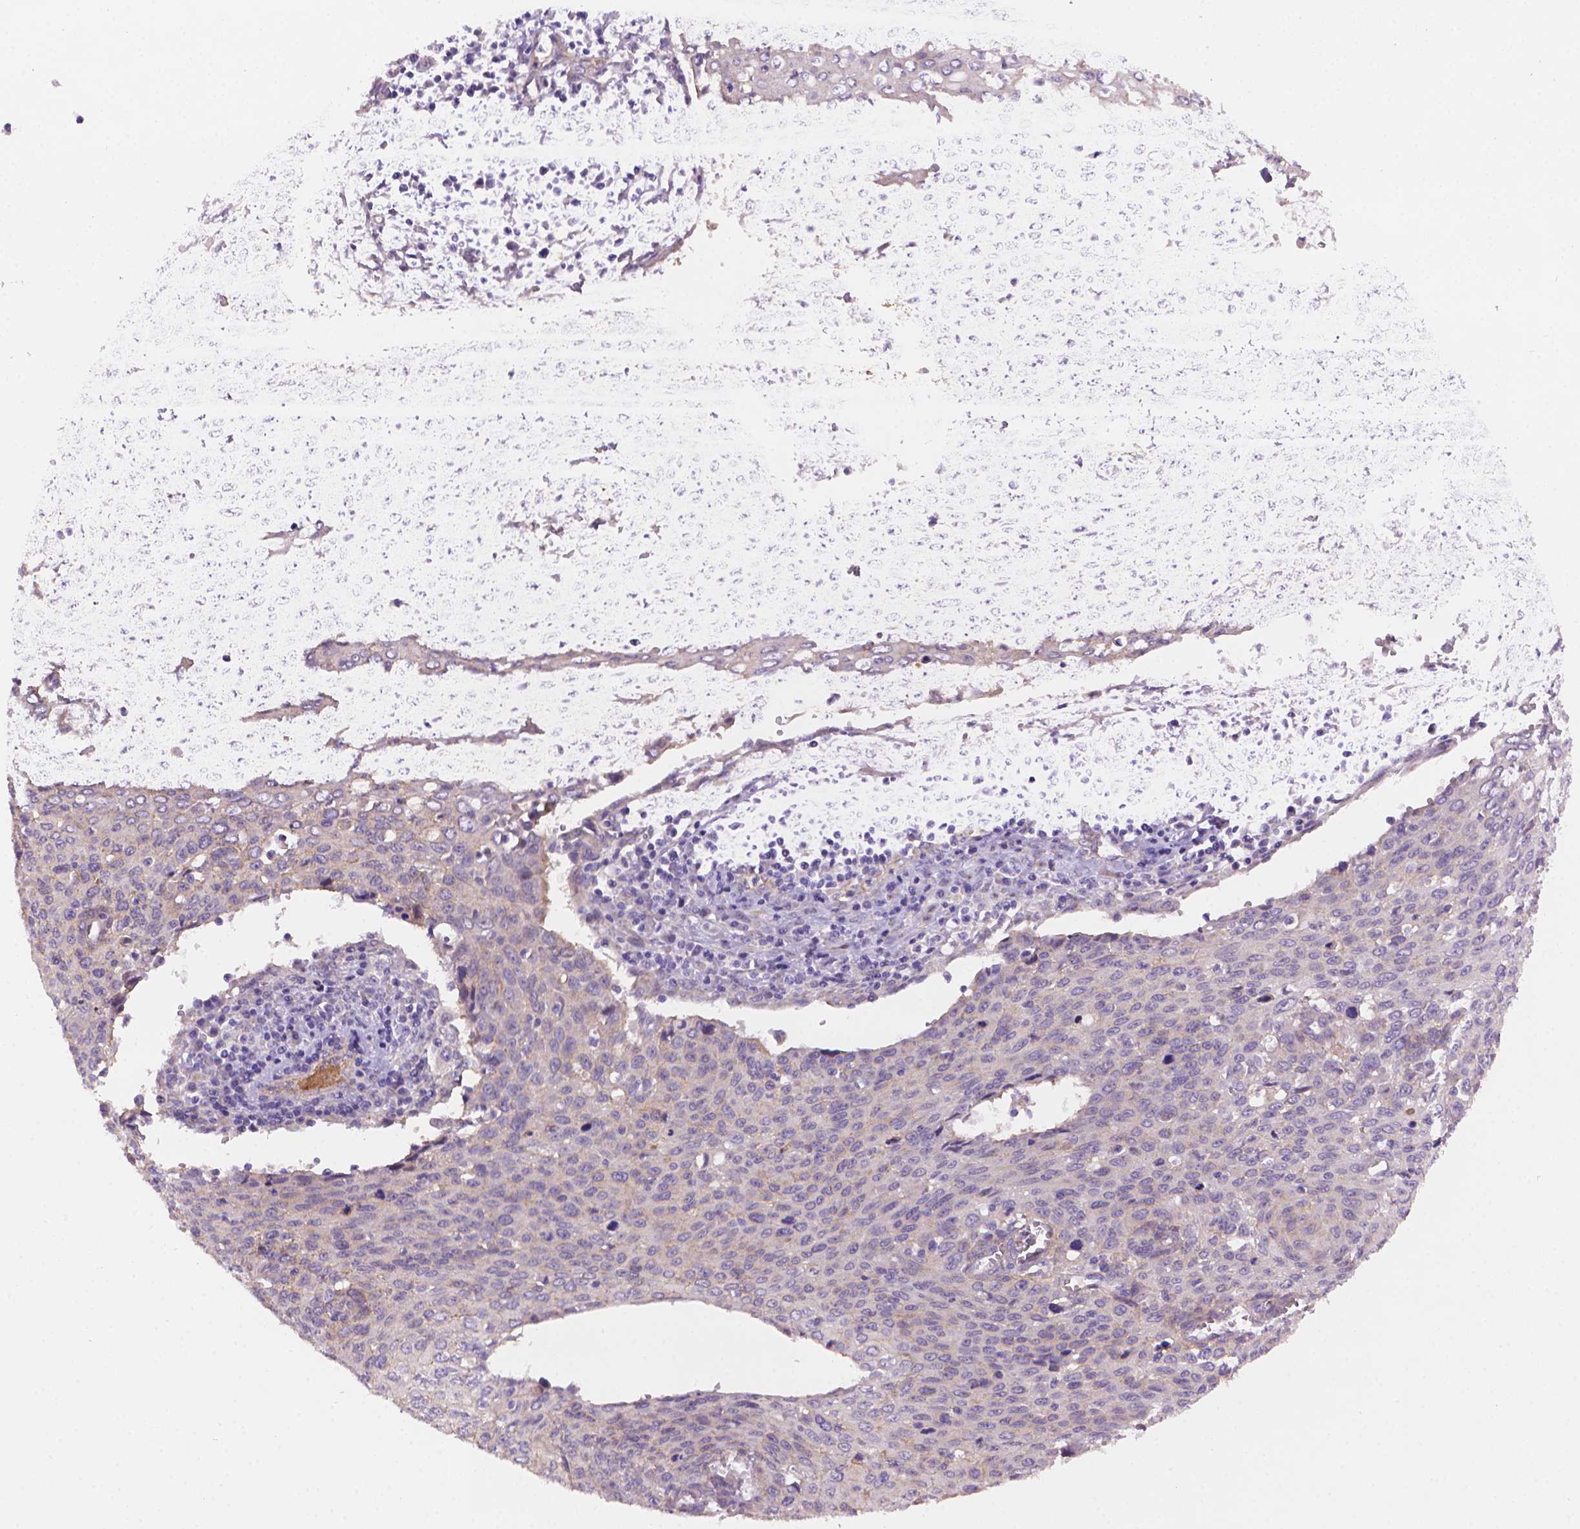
{"staining": {"intensity": "negative", "quantity": "none", "location": "none"}, "tissue": "cervical cancer", "cell_type": "Tumor cells", "image_type": "cancer", "snomed": [{"axis": "morphology", "description": "Squamous cell carcinoma, NOS"}, {"axis": "topography", "description": "Cervix"}], "caption": "High power microscopy photomicrograph of an immunohistochemistry (IHC) photomicrograph of squamous cell carcinoma (cervical), revealing no significant expression in tumor cells. Nuclei are stained in blue.", "gene": "AMMECR1", "patient": {"sex": "female", "age": 38}}